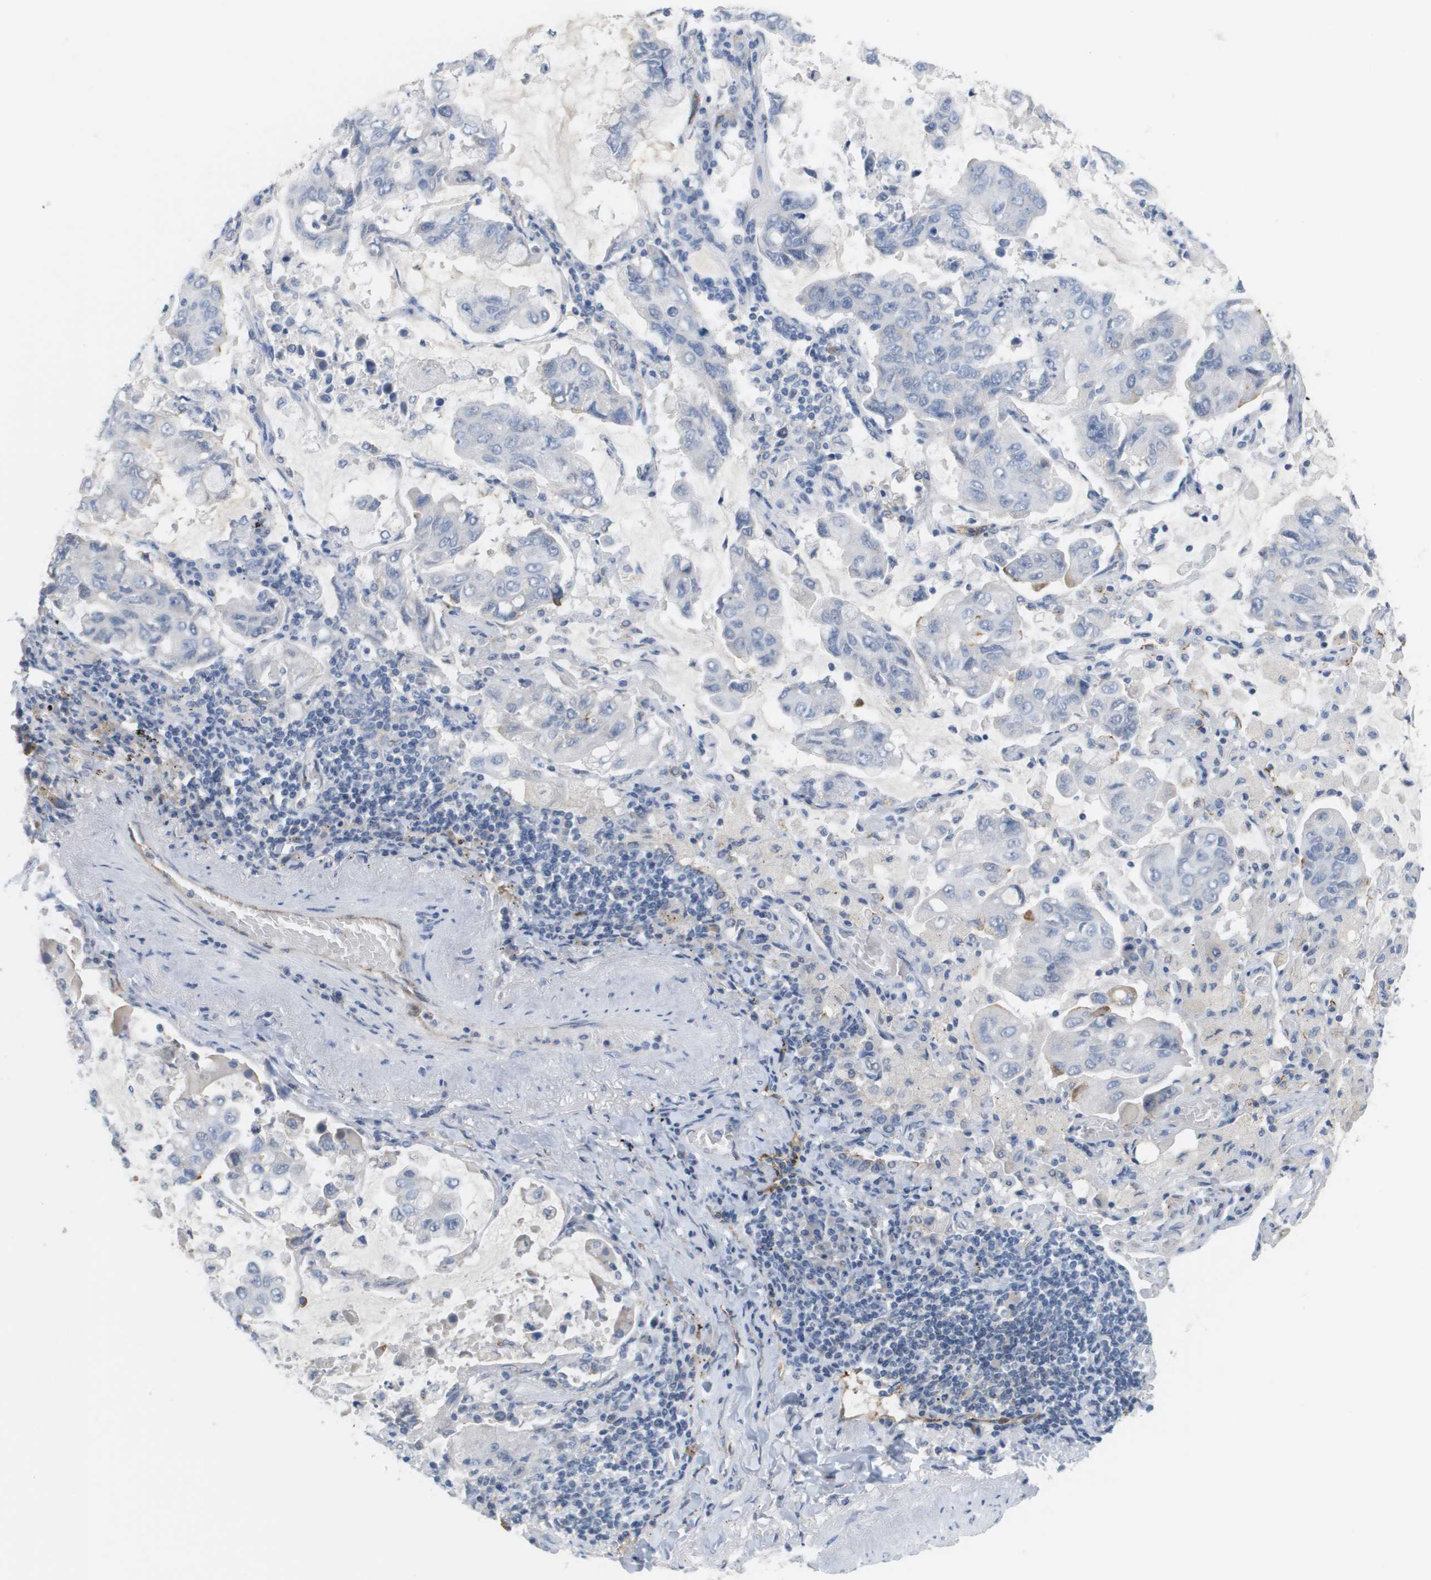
{"staining": {"intensity": "negative", "quantity": "none", "location": "none"}, "tissue": "lung cancer", "cell_type": "Tumor cells", "image_type": "cancer", "snomed": [{"axis": "morphology", "description": "Adenocarcinoma, NOS"}, {"axis": "topography", "description": "Lung"}], "caption": "Protein analysis of lung cancer reveals no significant expression in tumor cells. The staining is performed using DAB (3,3'-diaminobenzidine) brown chromogen with nuclei counter-stained in using hematoxylin.", "gene": "ANGPT2", "patient": {"sex": "male", "age": 64}}